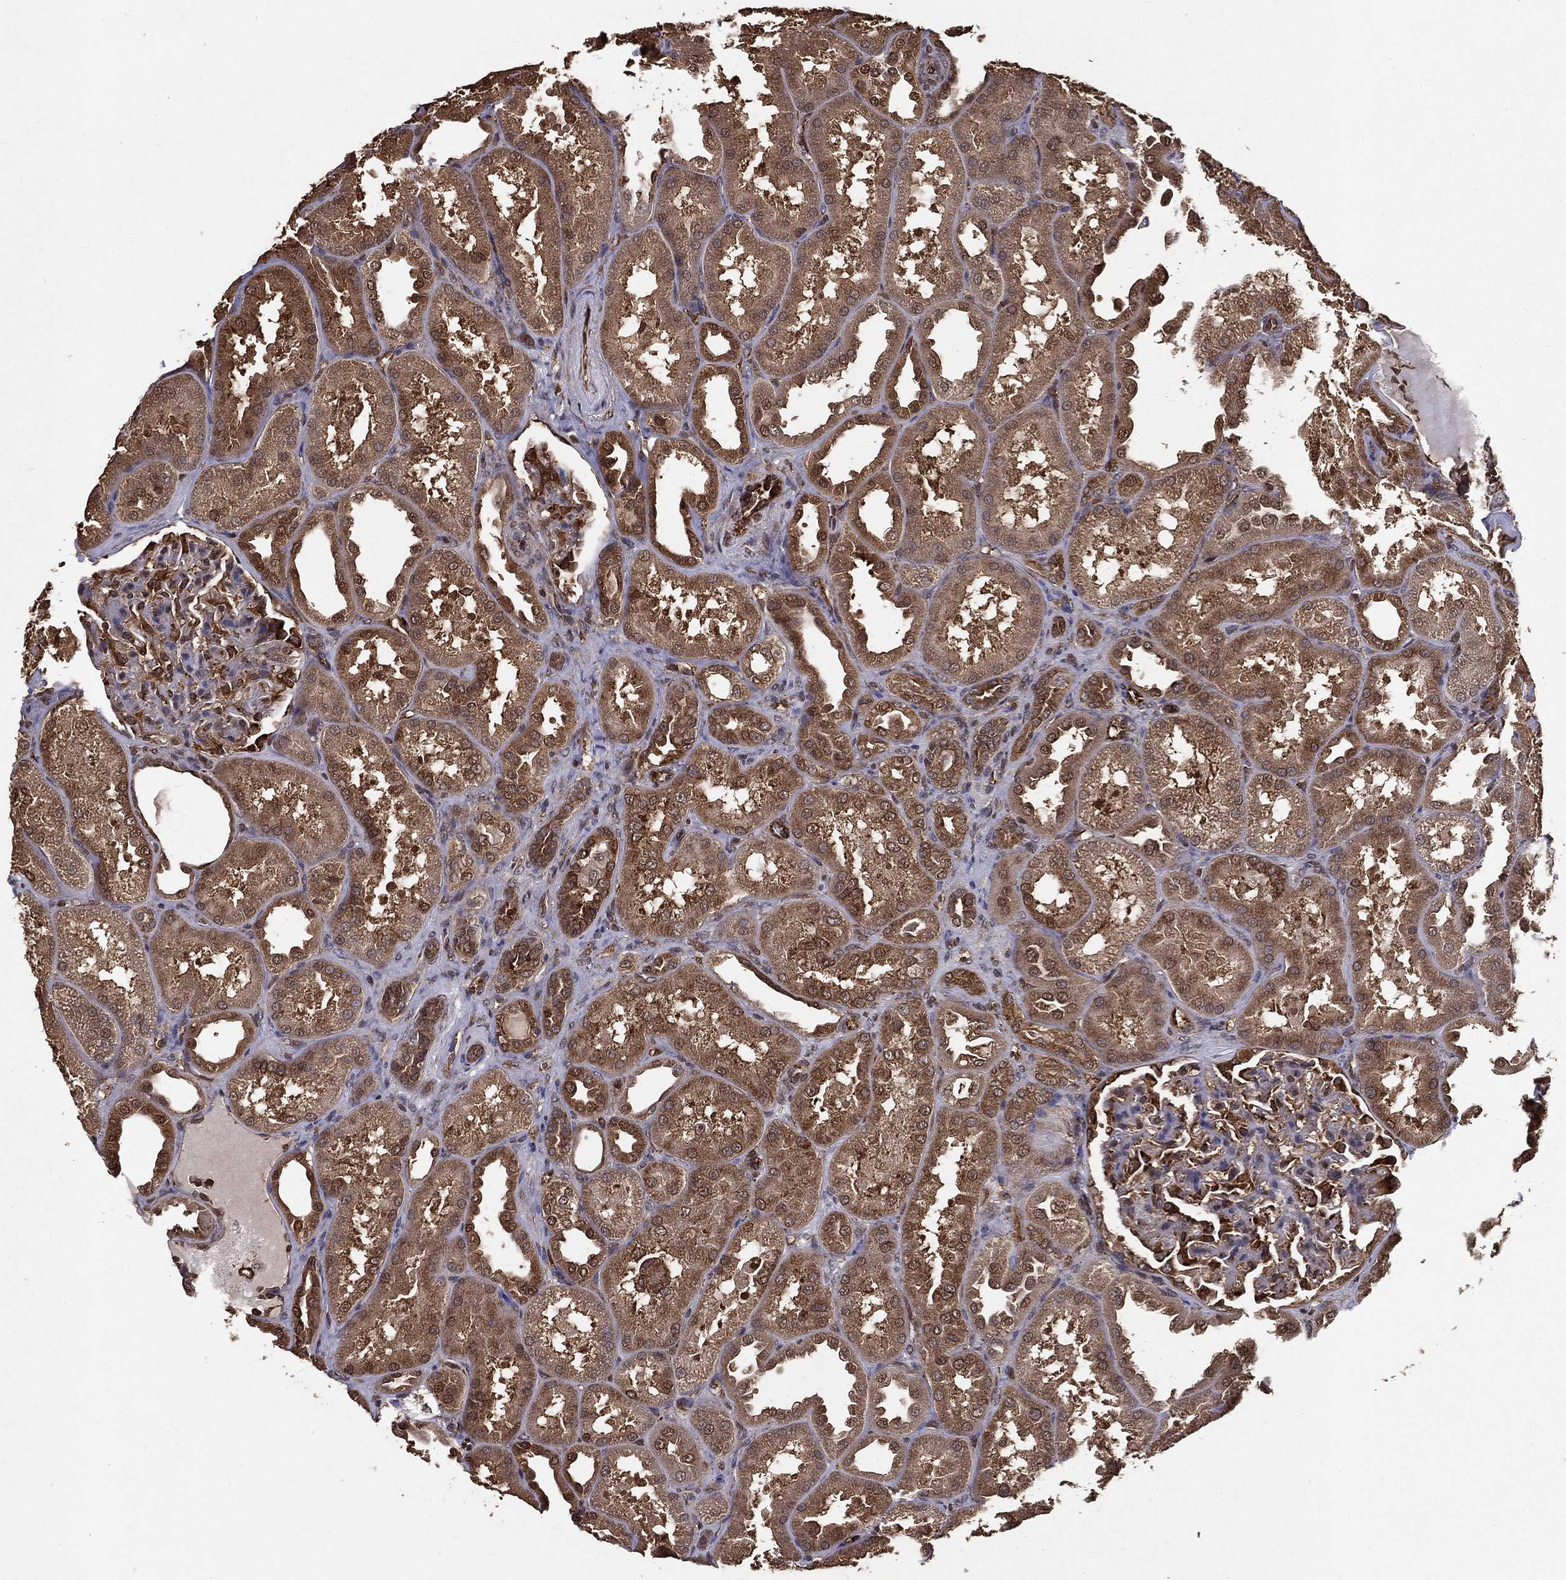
{"staining": {"intensity": "strong", "quantity": "25%-75%", "location": "cytoplasmic/membranous,nuclear"}, "tissue": "kidney", "cell_type": "Cells in glomeruli", "image_type": "normal", "snomed": [{"axis": "morphology", "description": "Normal tissue, NOS"}, {"axis": "topography", "description": "Kidney"}], "caption": "A brown stain highlights strong cytoplasmic/membranous,nuclear expression of a protein in cells in glomeruli of normal human kidney.", "gene": "CERS2", "patient": {"sex": "male", "age": 61}}